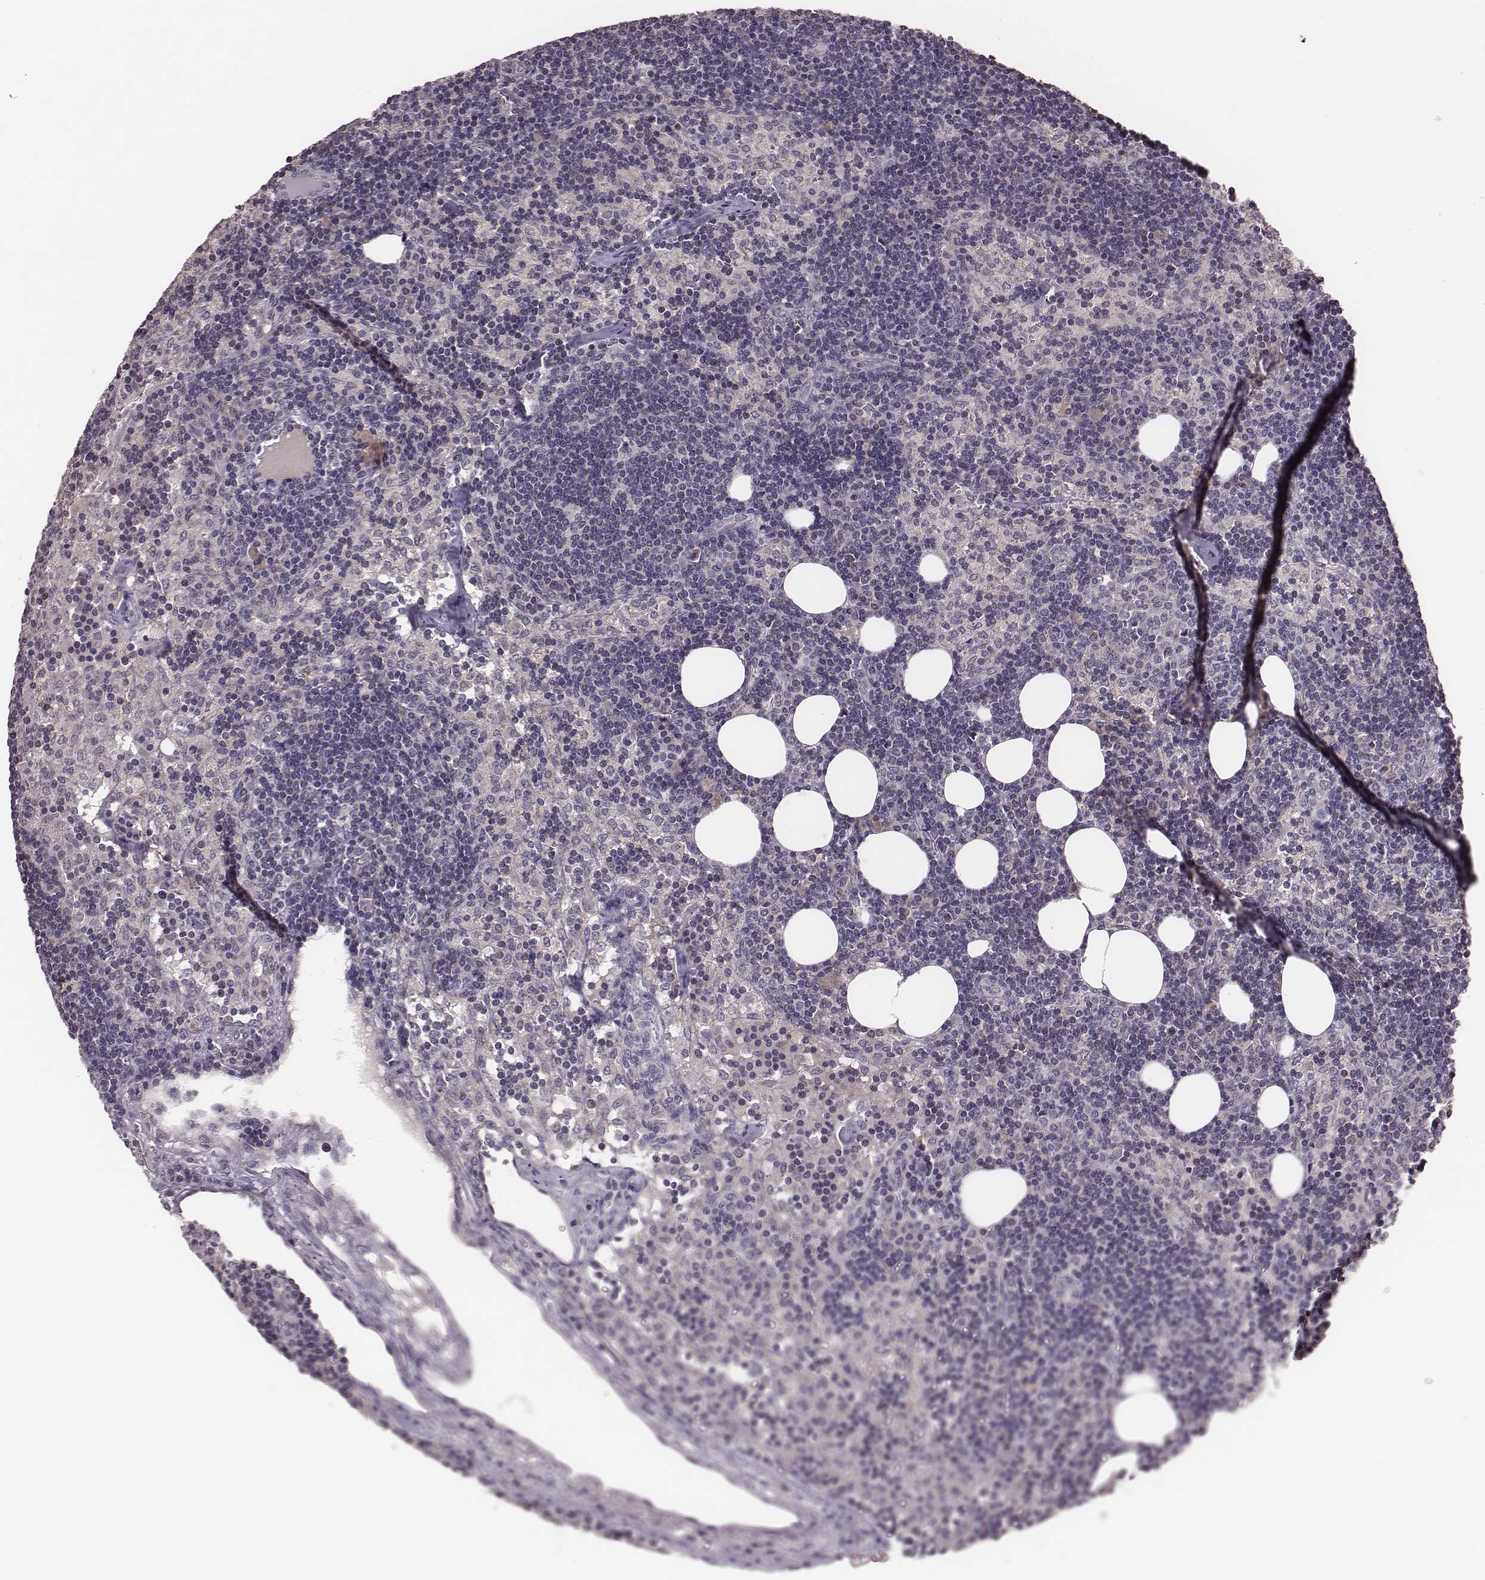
{"staining": {"intensity": "negative", "quantity": "none", "location": "none"}, "tissue": "lymph node", "cell_type": "Germinal center cells", "image_type": "normal", "snomed": [{"axis": "morphology", "description": "Normal tissue, NOS"}, {"axis": "topography", "description": "Lymph node"}], "caption": "Immunohistochemical staining of unremarkable lymph node demonstrates no significant expression in germinal center cells.", "gene": "HAVCR1", "patient": {"sex": "female", "age": 52}}